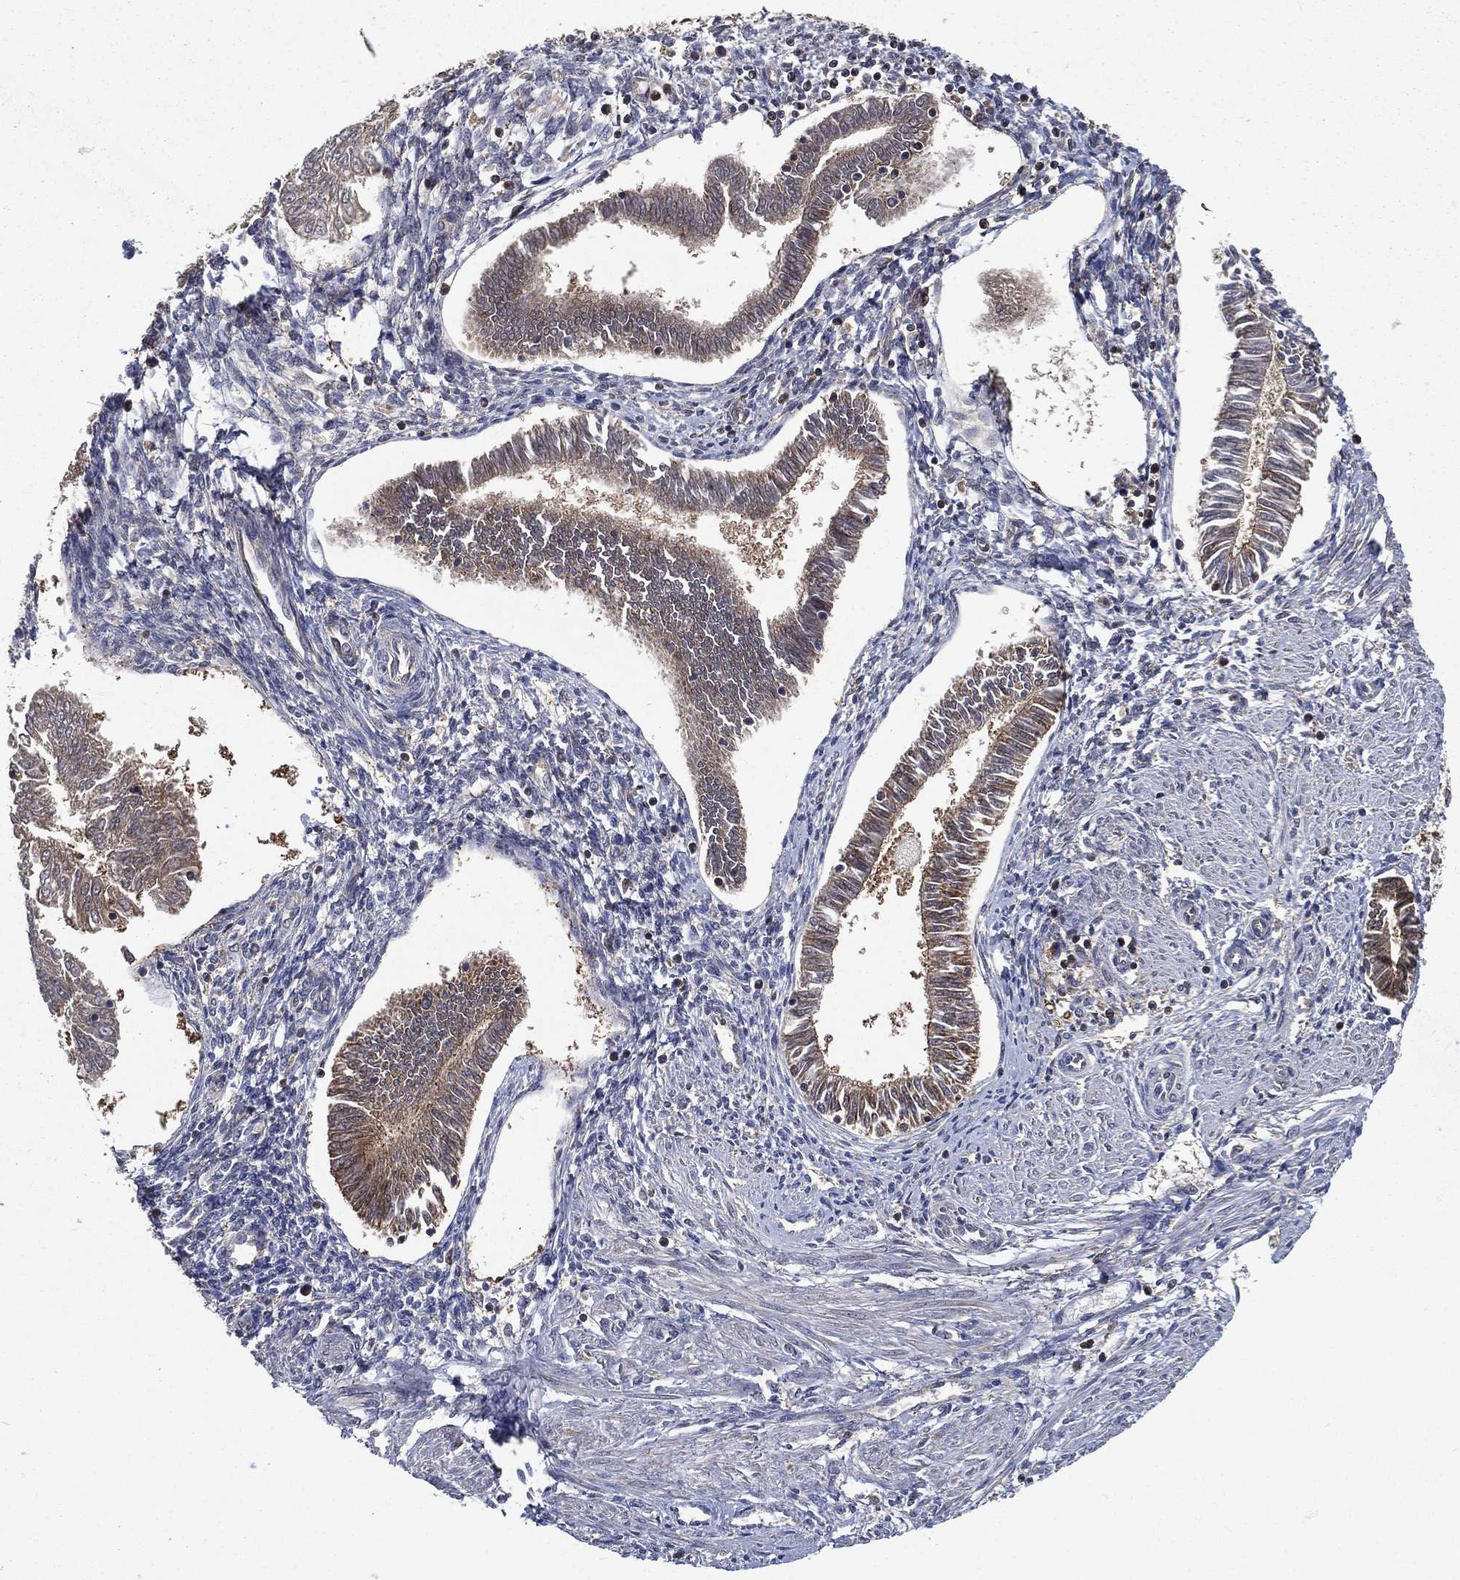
{"staining": {"intensity": "moderate", "quantity": ">75%", "location": "cytoplasmic/membranous"}, "tissue": "endometrial cancer", "cell_type": "Tumor cells", "image_type": "cancer", "snomed": [{"axis": "morphology", "description": "Adenocarcinoma, NOS"}, {"axis": "topography", "description": "Endometrium"}], "caption": "Adenocarcinoma (endometrial) tissue demonstrates moderate cytoplasmic/membranous expression in approximately >75% of tumor cells, visualized by immunohistochemistry. (Stains: DAB in brown, nuclei in blue, Microscopy: brightfield microscopy at high magnification).", "gene": "SMPD3", "patient": {"sex": "female", "age": 53}}